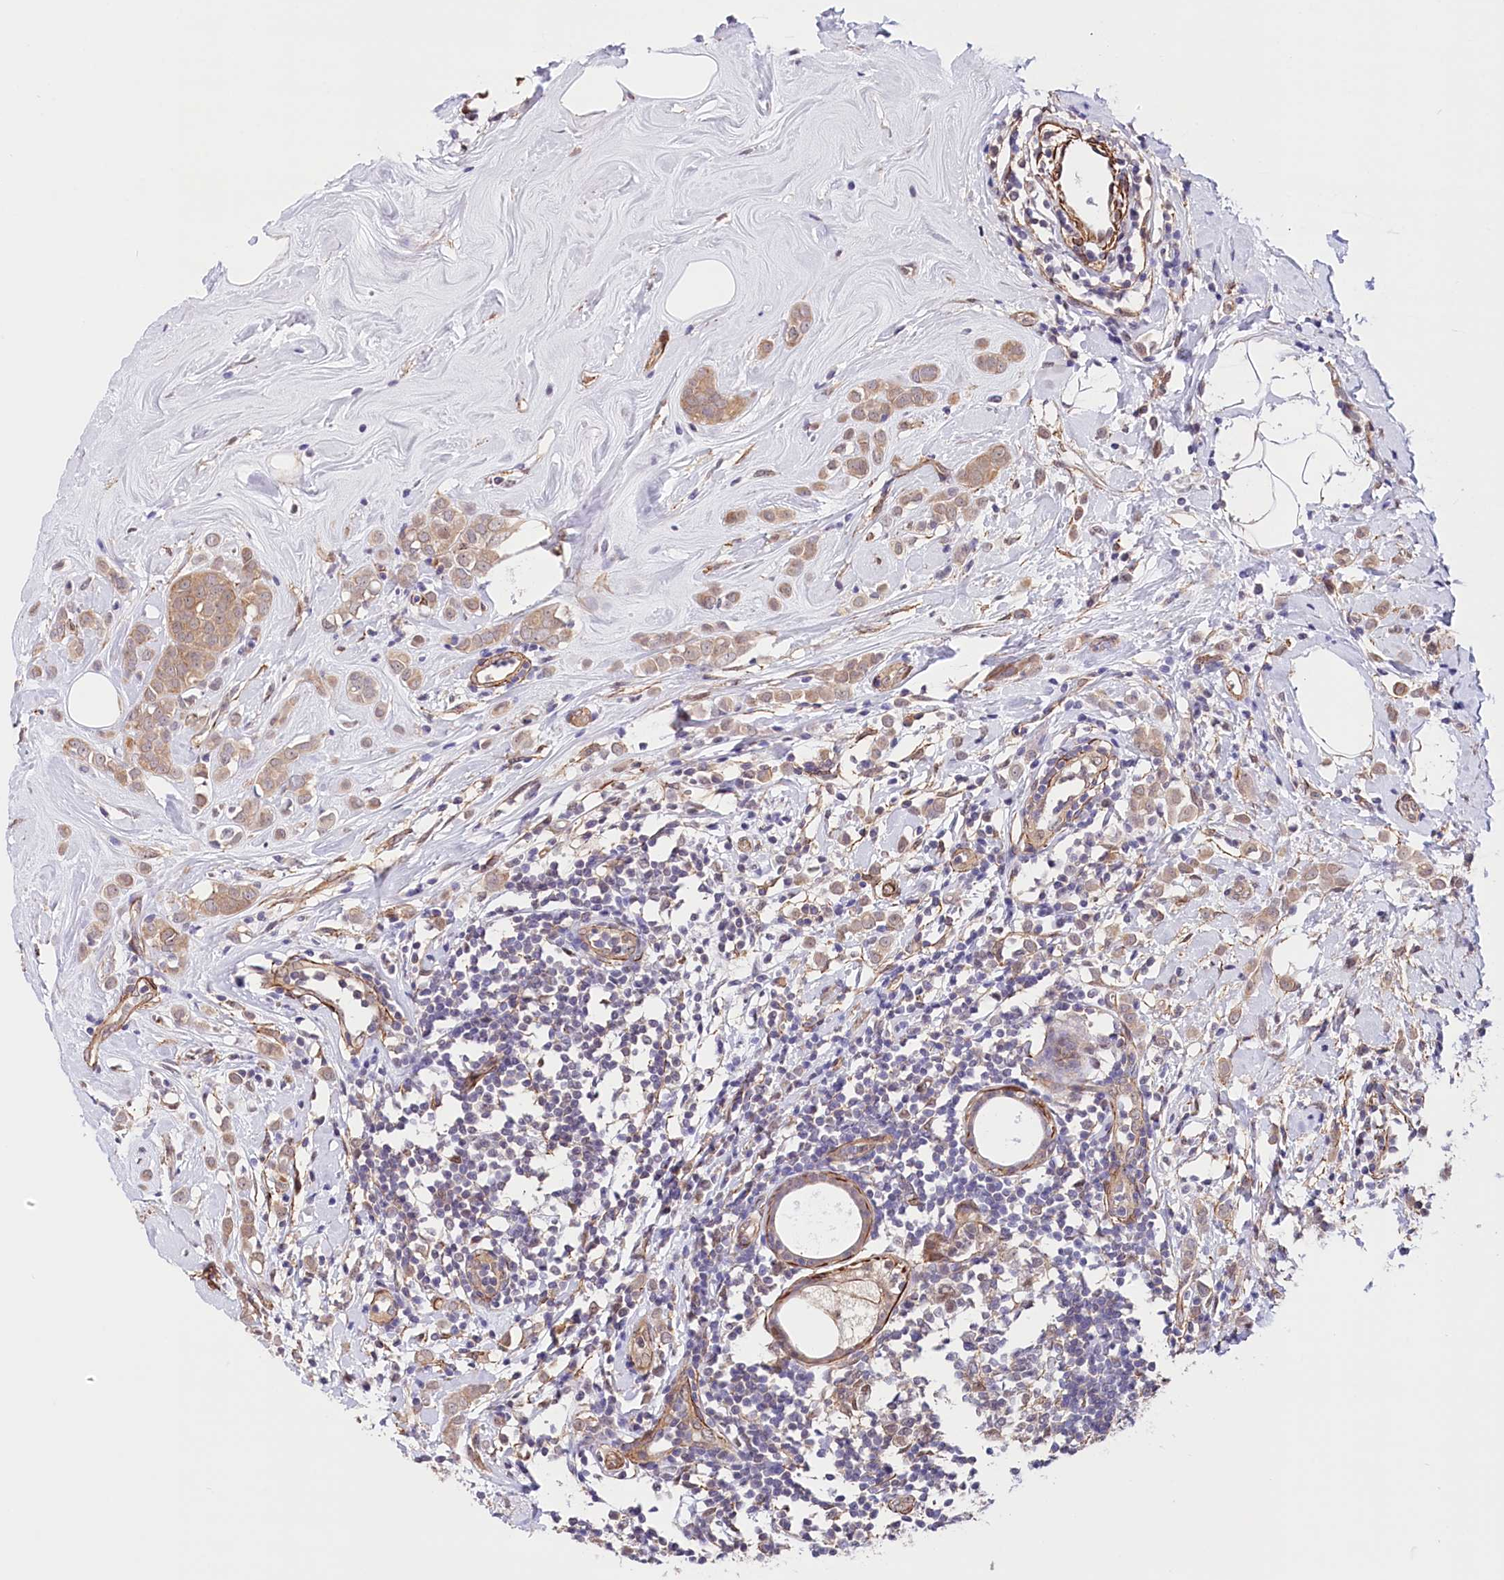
{"staining": {"intensity": "weak", "quantity": ">75%", "location": "cytoplasmic/membranous"}, "tissue": "breast cancer", "cell_type": "Tumor cells", "image_type": "cancer", "snomed": [{"axis": "morphology", "description": "Lobular carcinoma"}, {"axis": "topography", "description": "Breast"}], "caption": "Human breast cancer stained with a brown dye demonstrates weak cytoplasmic/membranous positive expression in about >75% of tumor cells.", "gene": "PPP2R5B", "patient": {"sex": "female", "age": 47}}